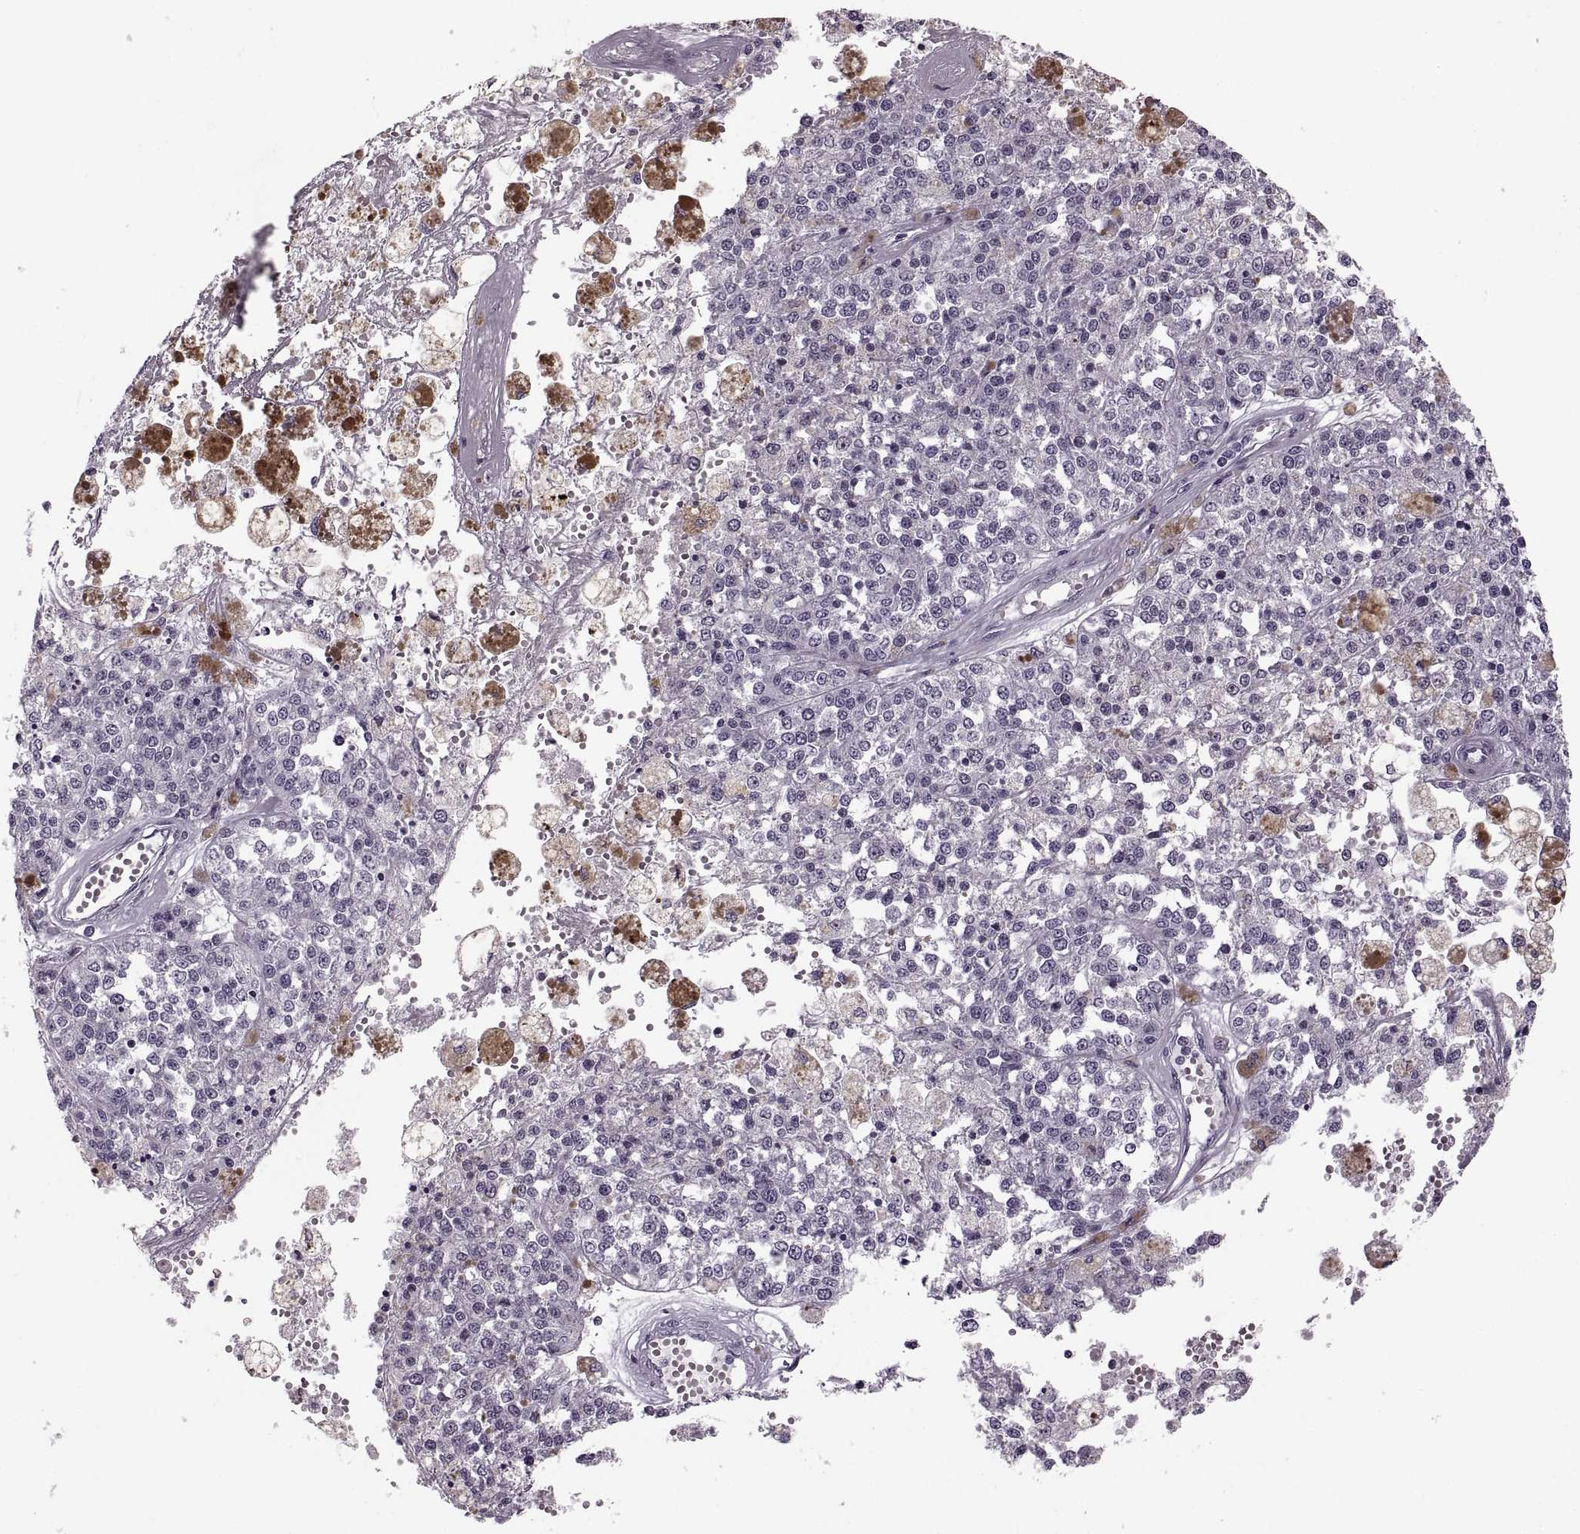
{"staining": {"intensity": "negative", "quantity": "none", "location": "none"}, "tissue": "melanoma", "cell_type": "Tumor cells", "image_type": "cancer", "snomed": [{"axis": "morphology", "description": "Malignant melanoma, Metastatic site"}, {"axis": "topography", "description": "Lymph node"}], "caption": "There is no significant positivity in tumor cells of melanoma.", "gene": "PAGE5", "patient": {"sex": "female", "age": 64}}